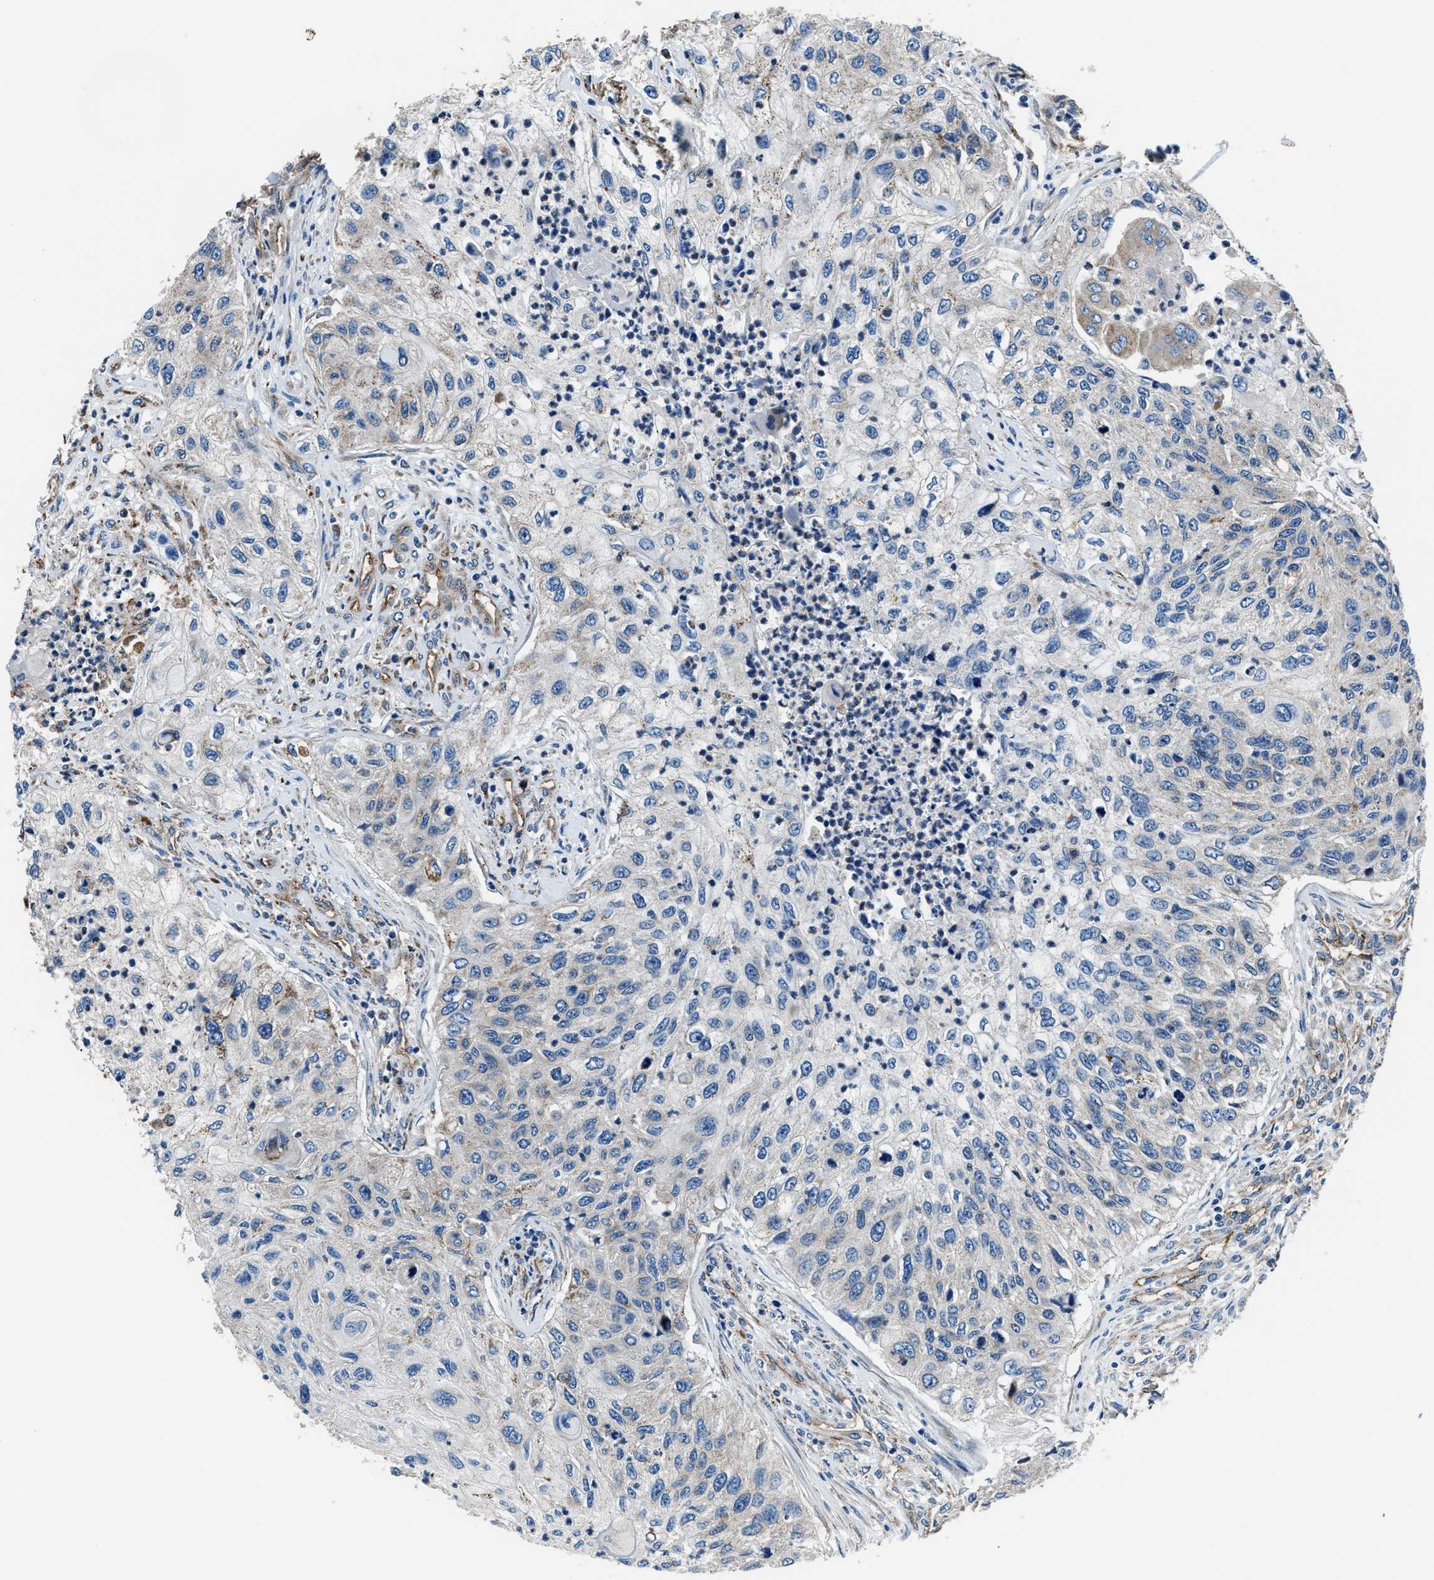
{"staining": {"intensity": "negative", "quantity": "none", "location": "none"}, "tissue": "urothelial cancer", "cell_type": "Tumor cells", "image_type": "cancer", "snomed": [{"axis": "morphology", "description": "Urothelial carcinoma, High grade"}, {"axis": "topography", "description": "Urinary bladder"}], "caption": "The image exhibits no significant expression in tumor cells of high-grade urothelial carcinoma.", "gene": "PRTFDC1", "patient": {"sex": "female", "age": 60}}